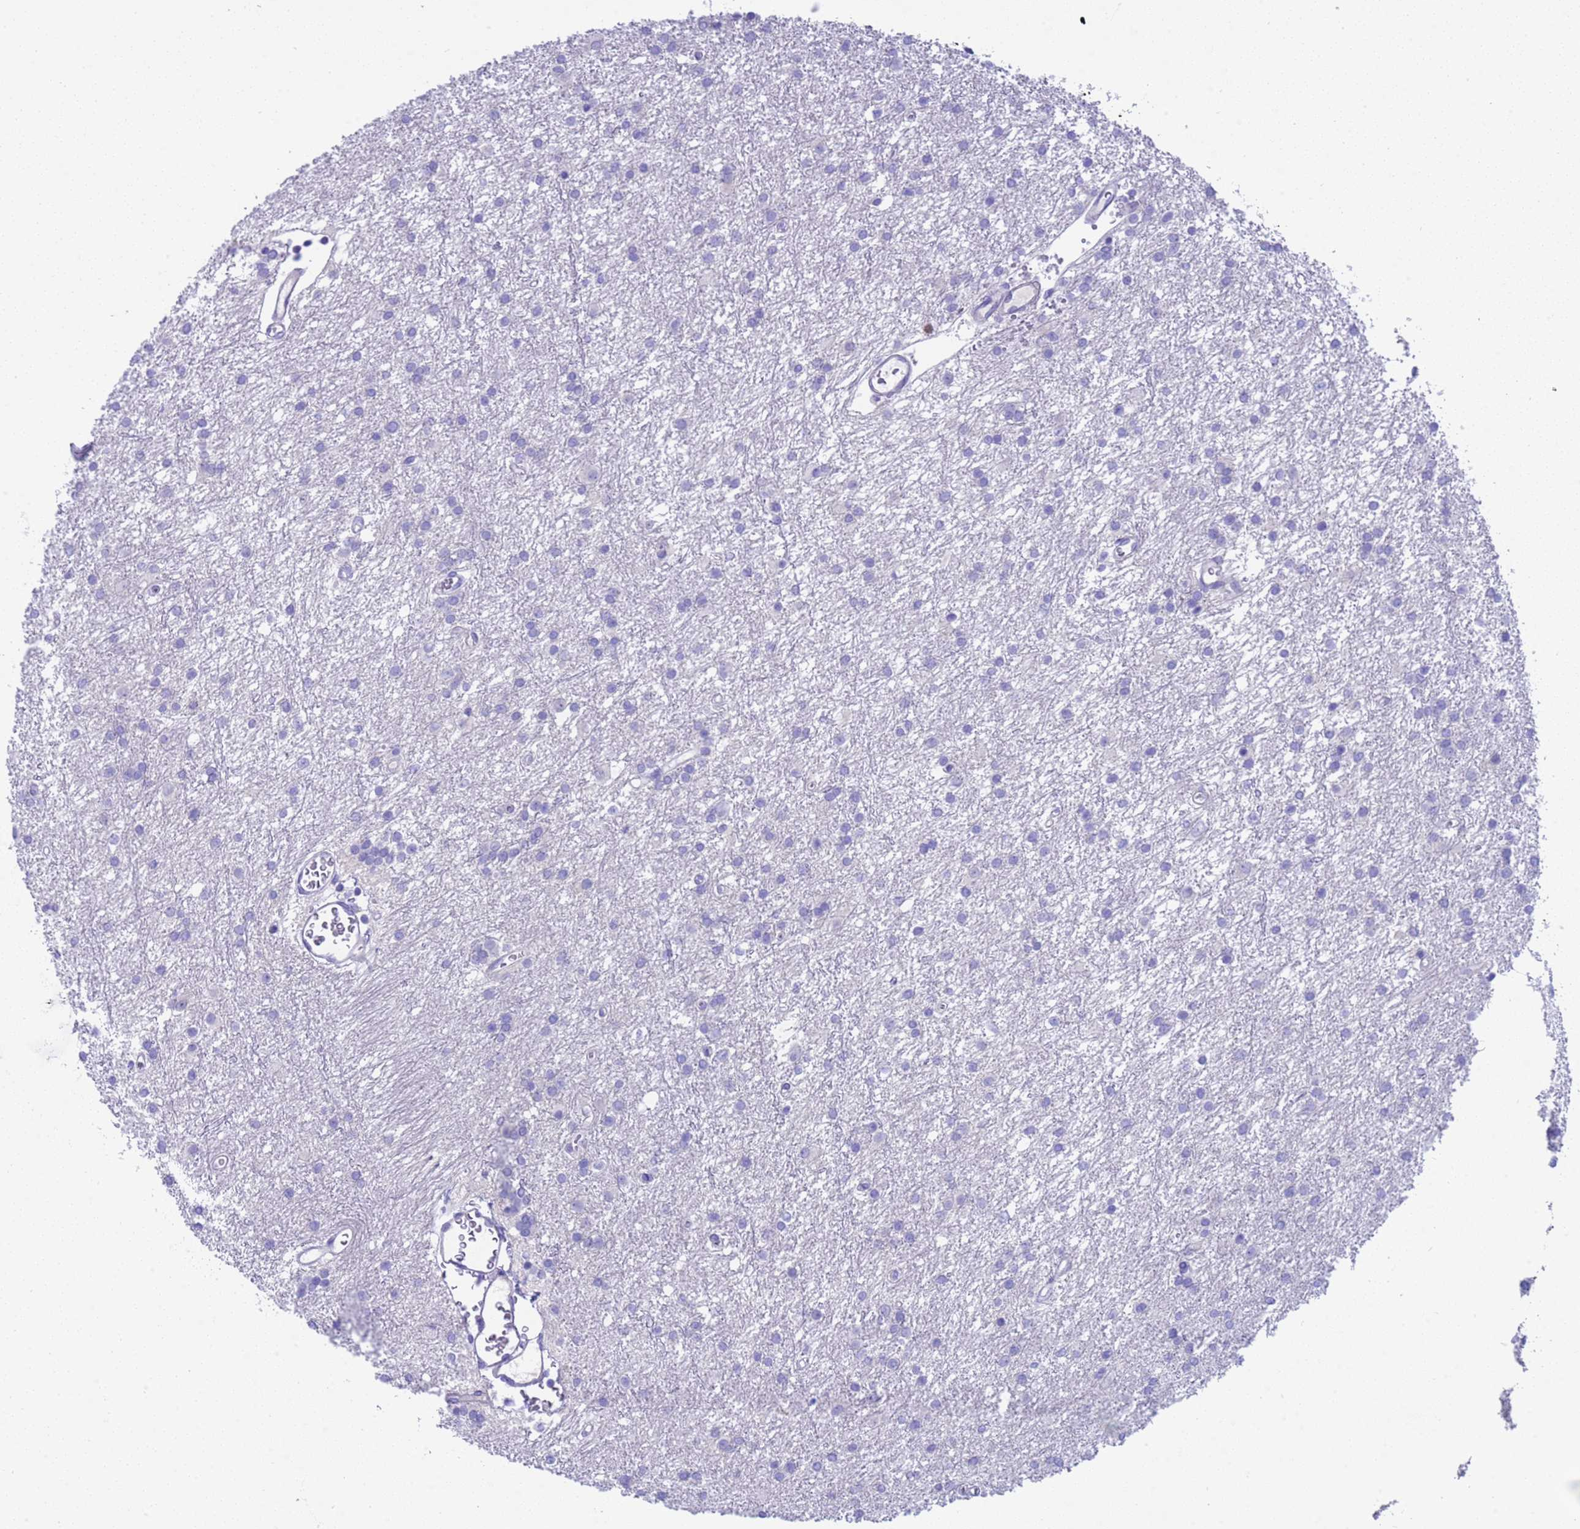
{"staining": {"intensity": "negative", "quantity": "none", "location": "none"}, "tissue": "glioma", "cell_type": "Tumor cells", "image_type": "cancer", "snomed": [{"axis": "morphology", "description": "Glioma, malignant, High grade"}, {"axis": "topography", "description": "Brain"}], "caption": "Tumor cells are negative for protein expression in human glioma.", "gene": "USP38", "patient": {"sex": "female", "age": 50}}